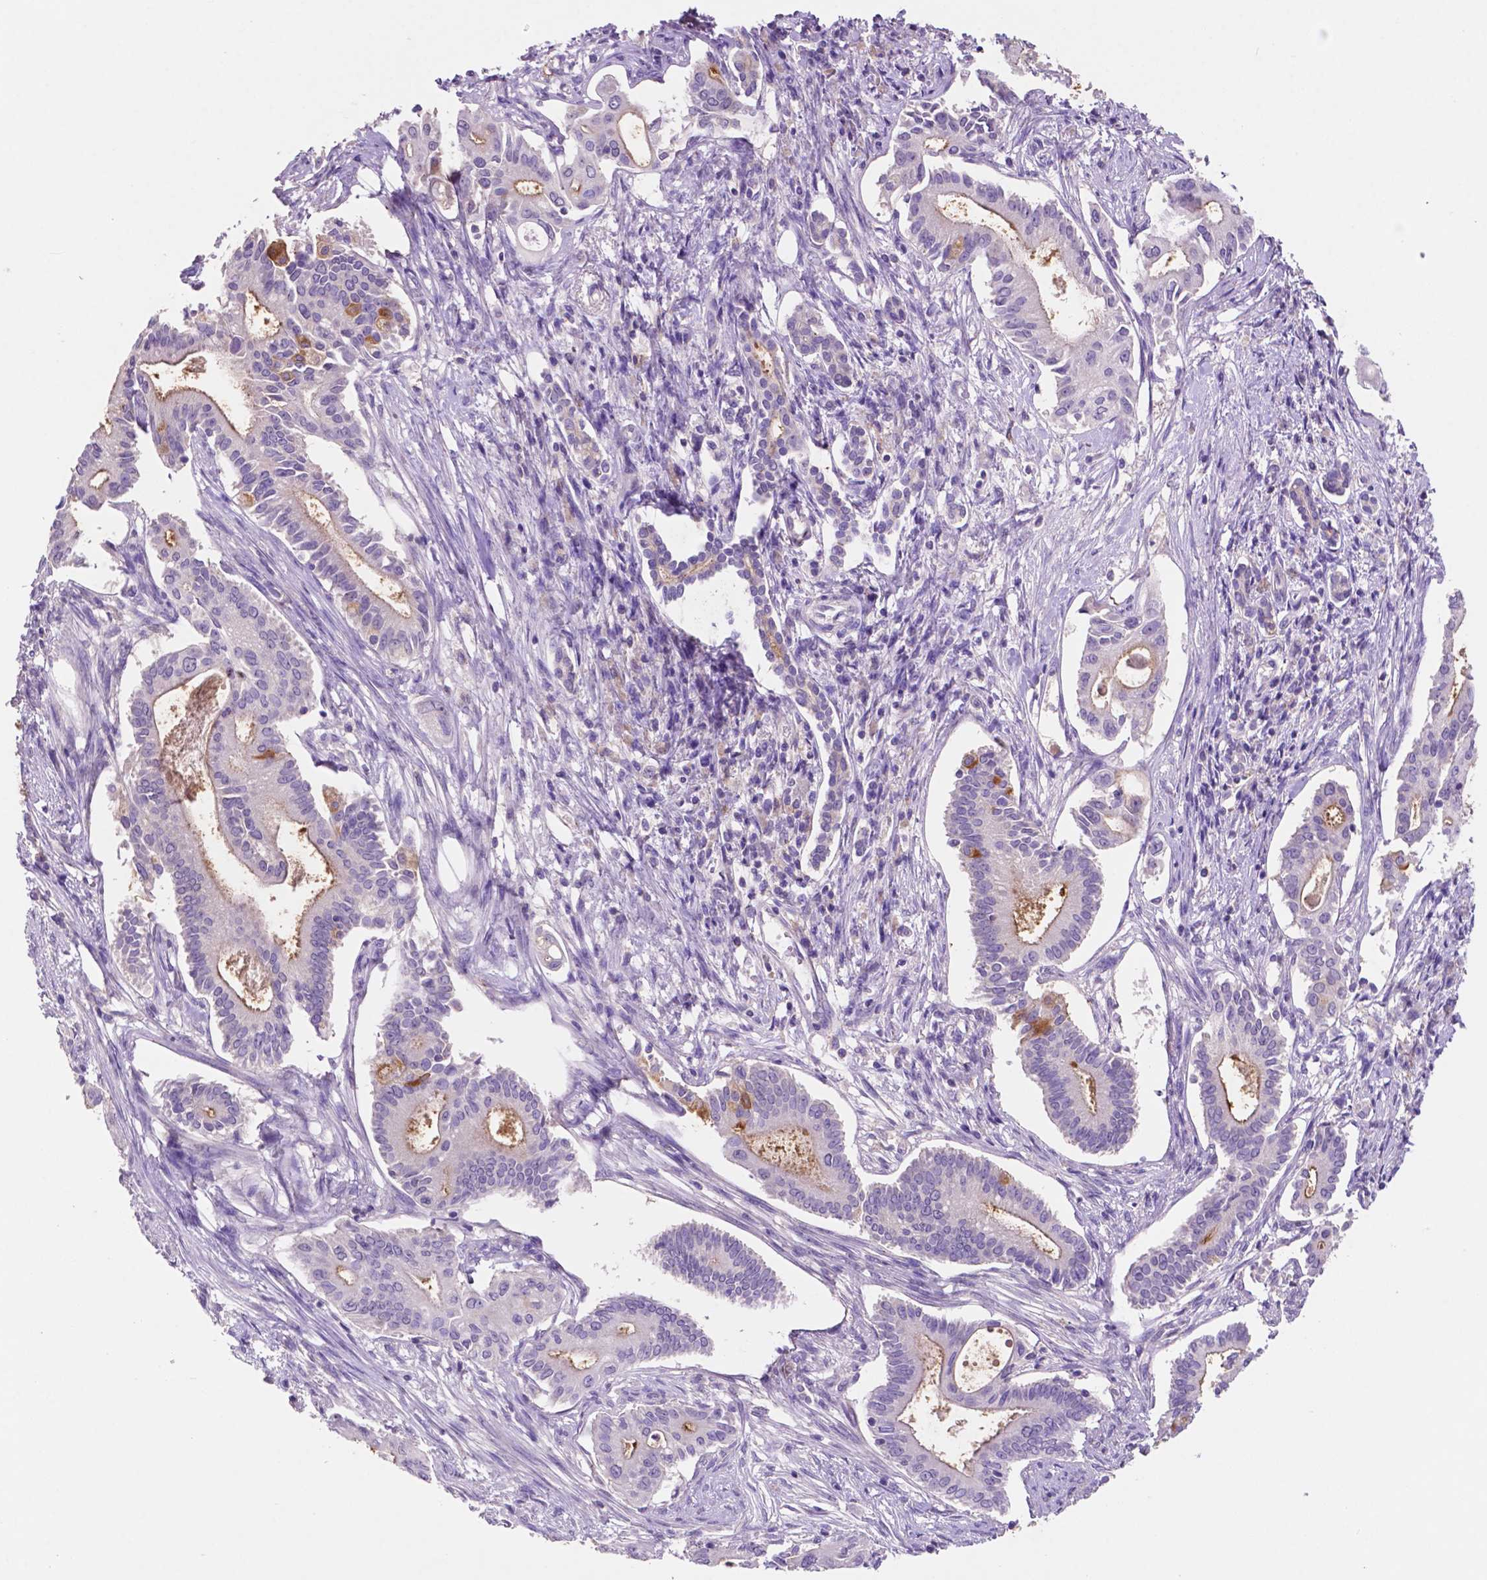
{"staining": {"intensity": "moderate", "quantity": "<25%", "location": "cytoplasmic/membranous"}, "tissue": "pancreatic cancer", "cell_type": "Tumor cells", "image_type": "cancer", "snomed": [{"axis": "morphology", "description": "Adenocarcinoma, NOS"}, {"axis": "topography", "description": "Pancreas"}], "caption": "Moderate cytoplasmic/membranous protein positivity is present in about <25% of tumor cells in pancreatic cancer (adenocarcinoma).", "gene": "PRPS2", "patient": {"sex": "female", "age": 68}}